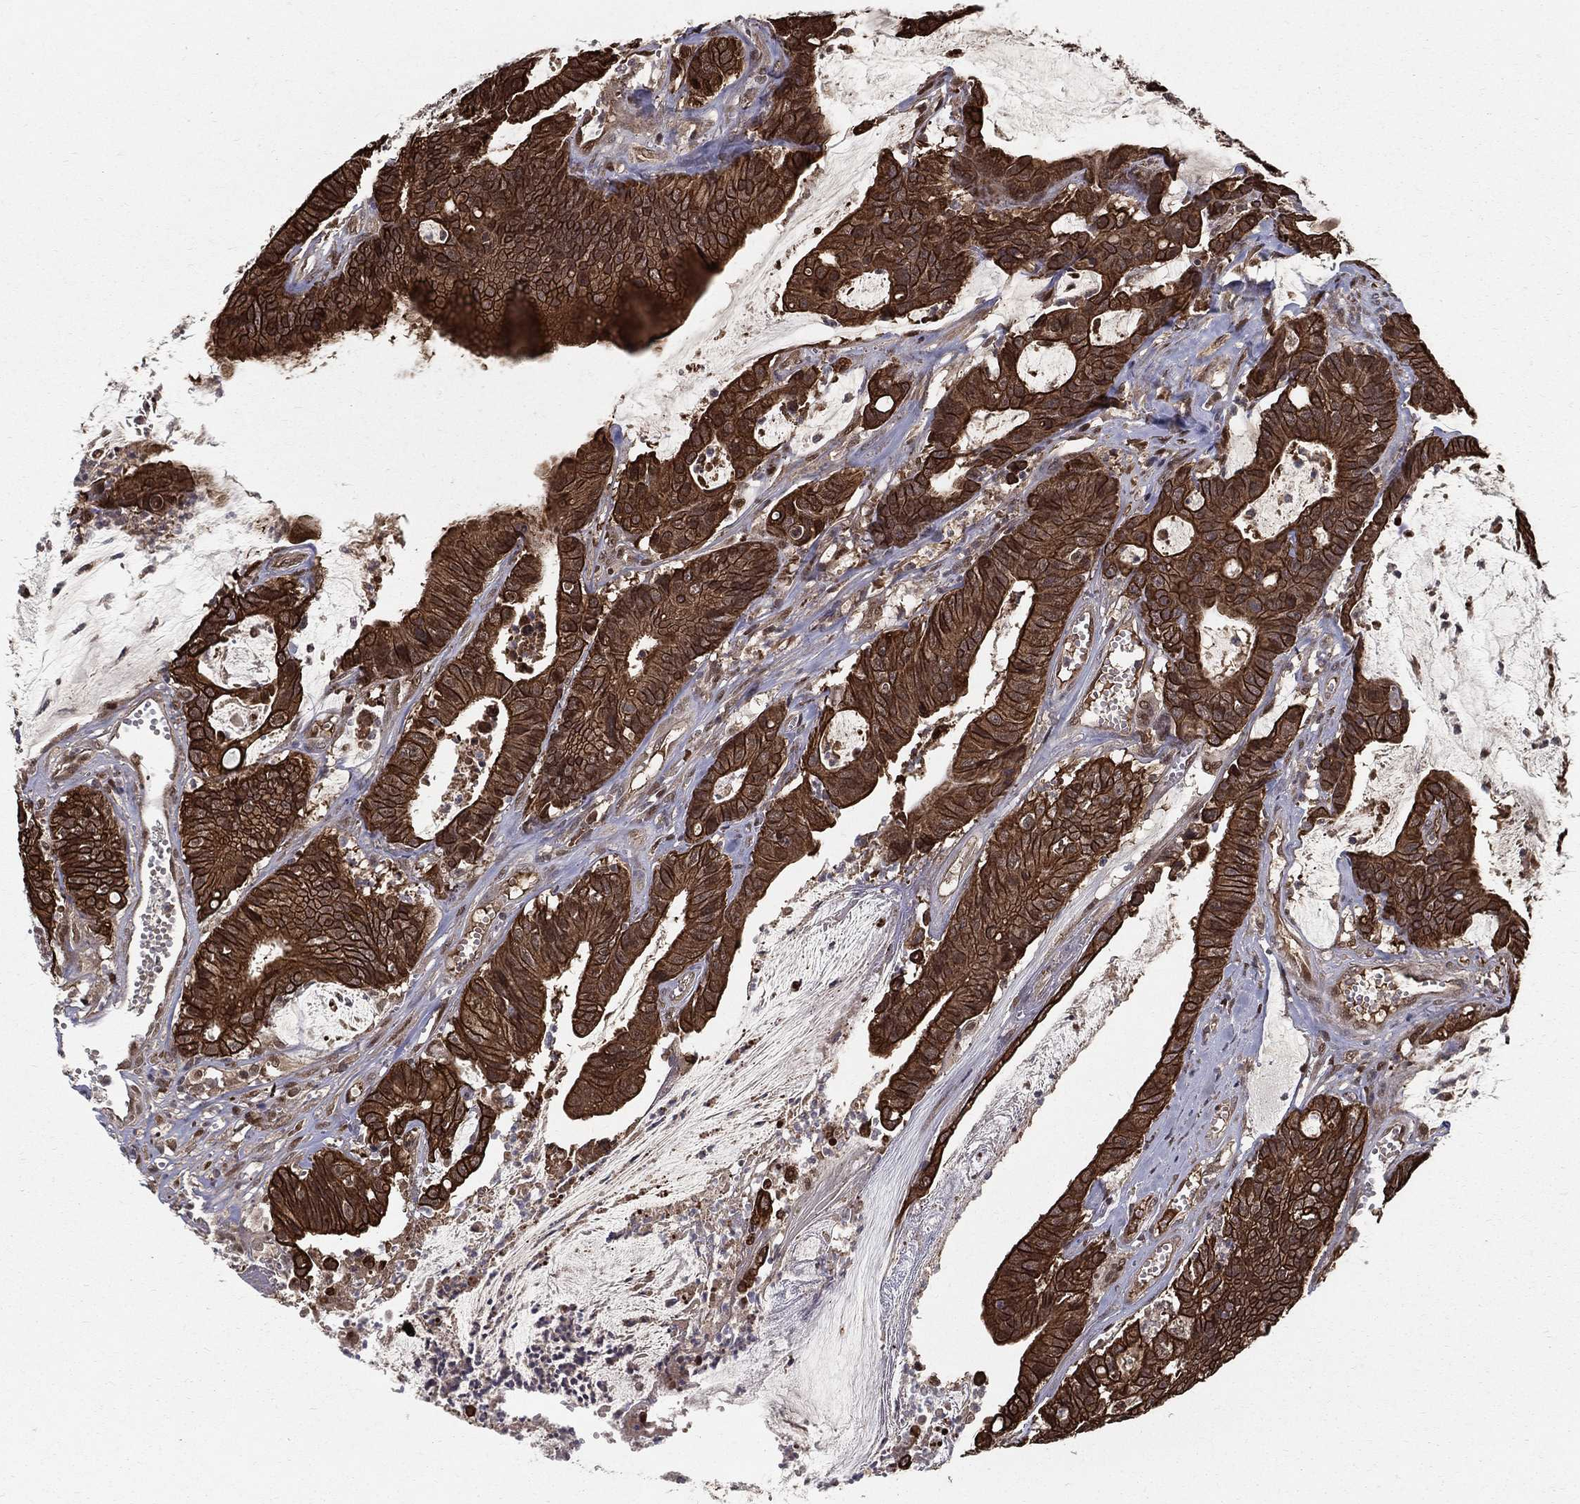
{"staining": {"intensity": "strong", "quantity": ">75%", "location": "cytoplasmic/membranous"}, "tissue": "colorectal cancer", "cell_type": "Tumor cells", "image_type": "cancer", "snomed": [{"axis": "morphology", "description": "Adenocarcinoma, NOS"}, {"axis": "topography", "description": "Colon"}], "caption": "A high-resolution photomicrograph shows IHC staining of adenocarcinoma (colorectal), which reveals strong cytoplasmic/membranous staining in about >75% of tumor cells.", "gene": "SLC6A6", "patient": {"sex": "female", "age": 69}}